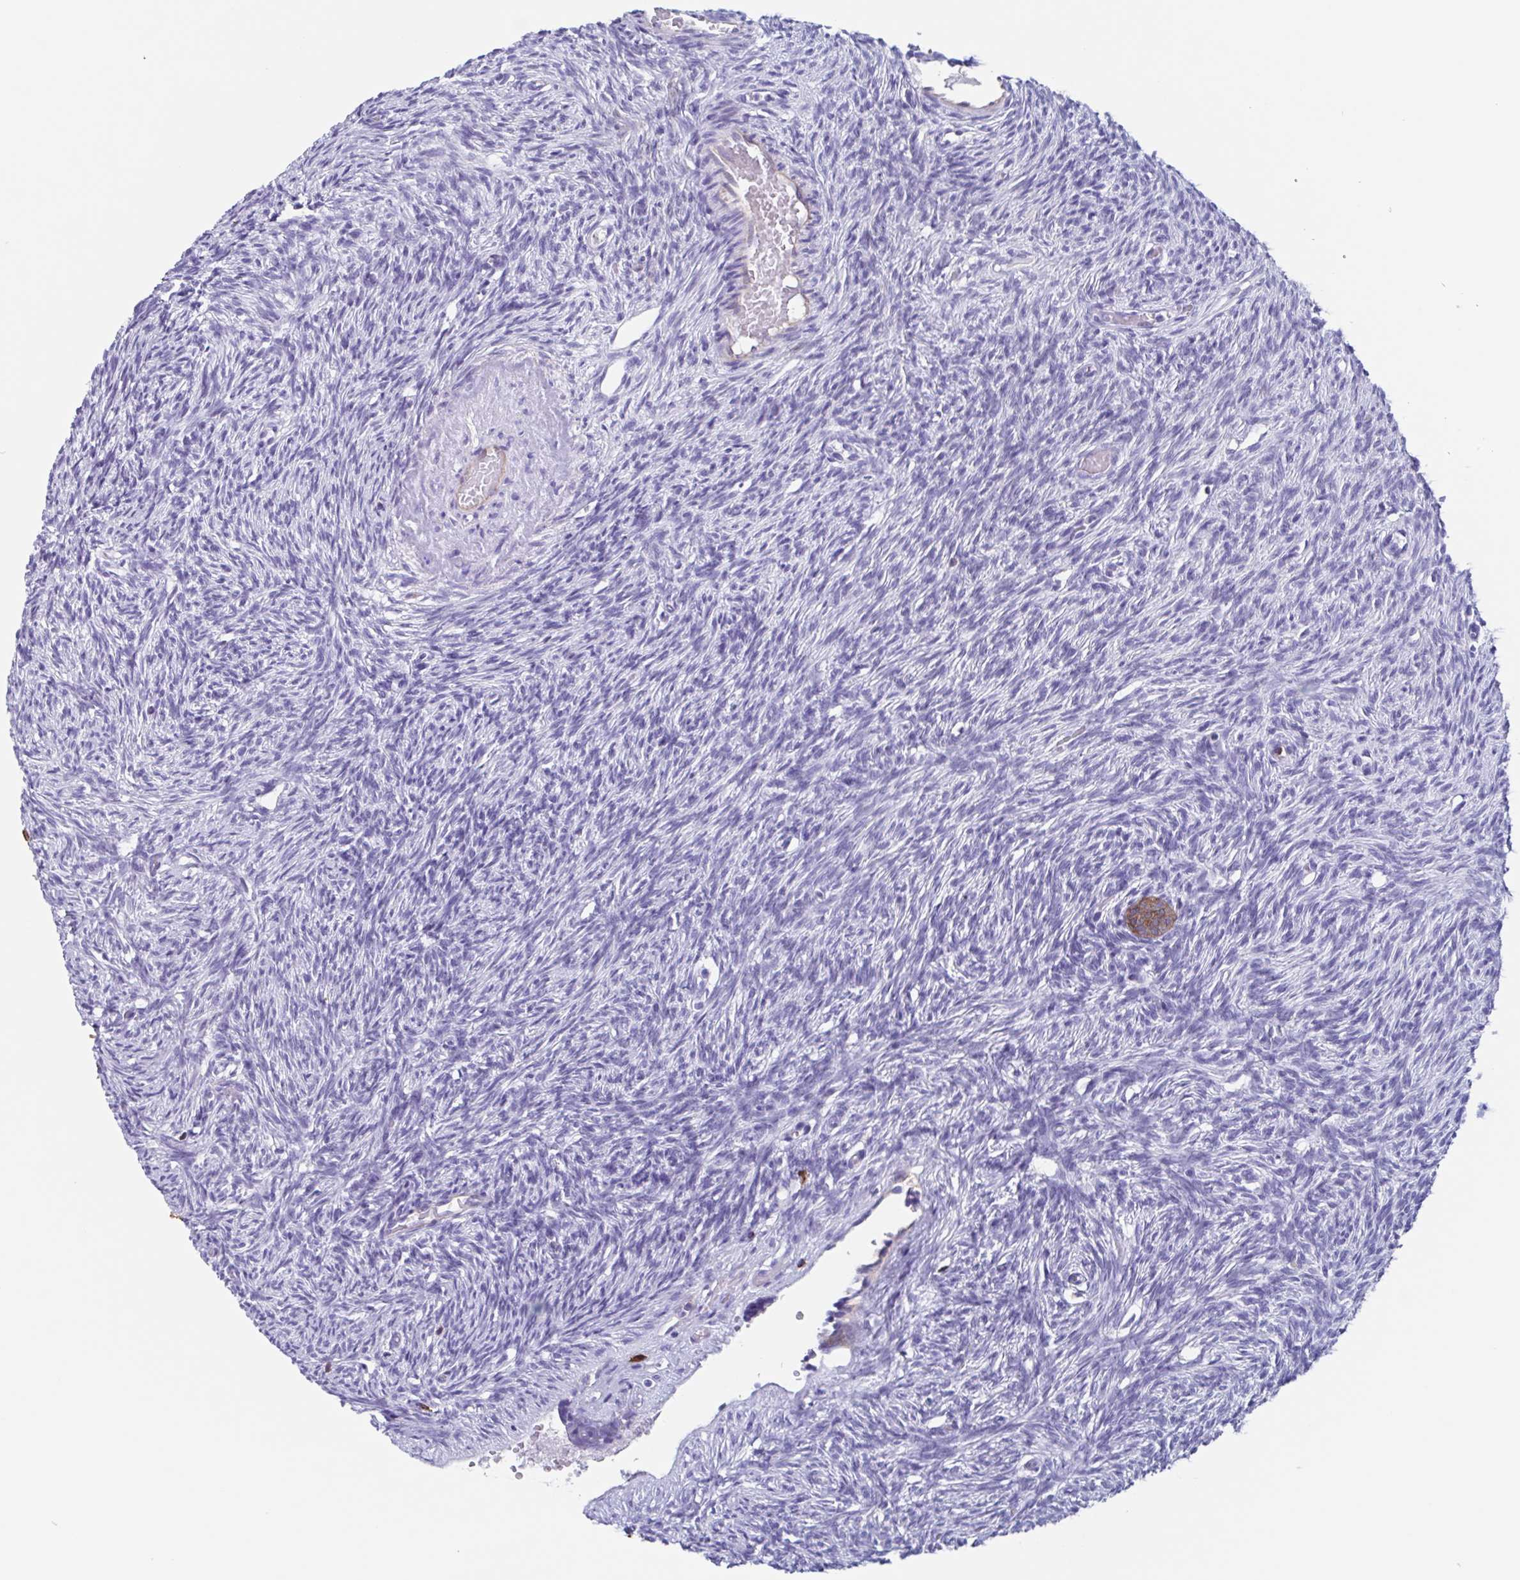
{"staining": {"intensity": "strong", "quantity": ">75%", "location": "cytoplasmic/membranous"}, "tissue": "ovary", "cell_type": "Follicle cells", "image_type": "normal", "snomed": [{"axis": "morphology", "description": "Normal tissue, NOS"}, {"axis": "topography", "description": "Ovary"}], "caption": "Immunohistochemistry (IHC) histopathology image of benign human ovary stained for a protein (brown), which displays high levels of strong cytoplasmic/membranous expression in approximately >75% of follicle cells.", "gene": "TPD52", "patient": {"sex": "female", "age": 33}}